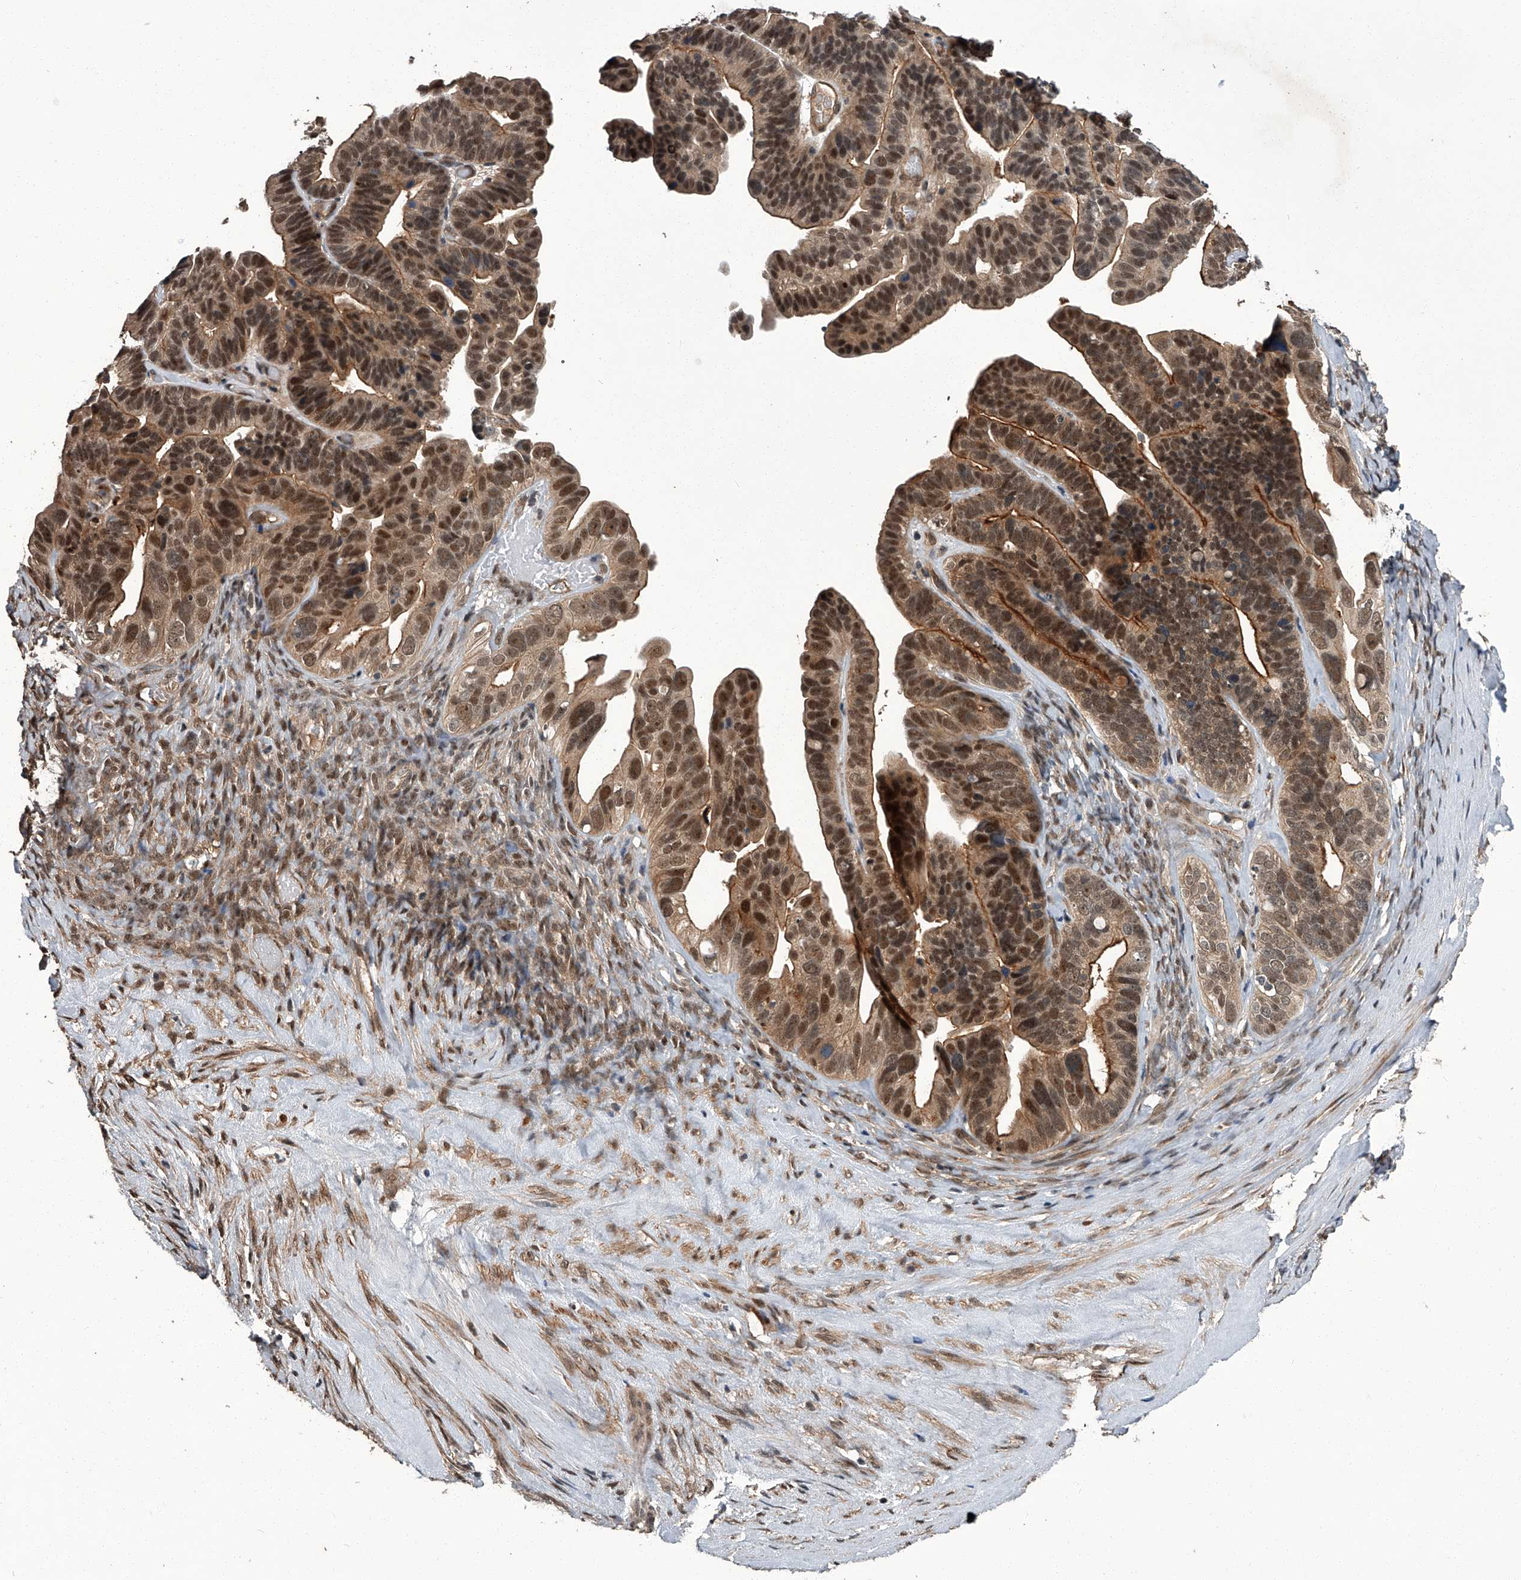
{"staining": {"intensity": "moderate", "quantity": ">75%", "location": "cytoplasmic/membranous,nuclear"}, "tissue": "ovarian cancer", "cell_type": "Tumor cells", "image_type": "cancer", "snomed": [{"axis": "morphology", "description": "Cystadenocarcinoma, serous, NOS"}, {"axis": "topography", "description": "Ovary"}], "caption": "DAB (3,3'-diaminobenzidine) immunohistochemical staining of human ovarian serous cystadenocarcinoma displays moderate cytoplasmic/membranous and nuclear protein positivity in approximately >75% of tumor cells. Nuclei are stained in blue.", "gene": "SLC12A8", "patient": {"sex": "female", "age": 56}}